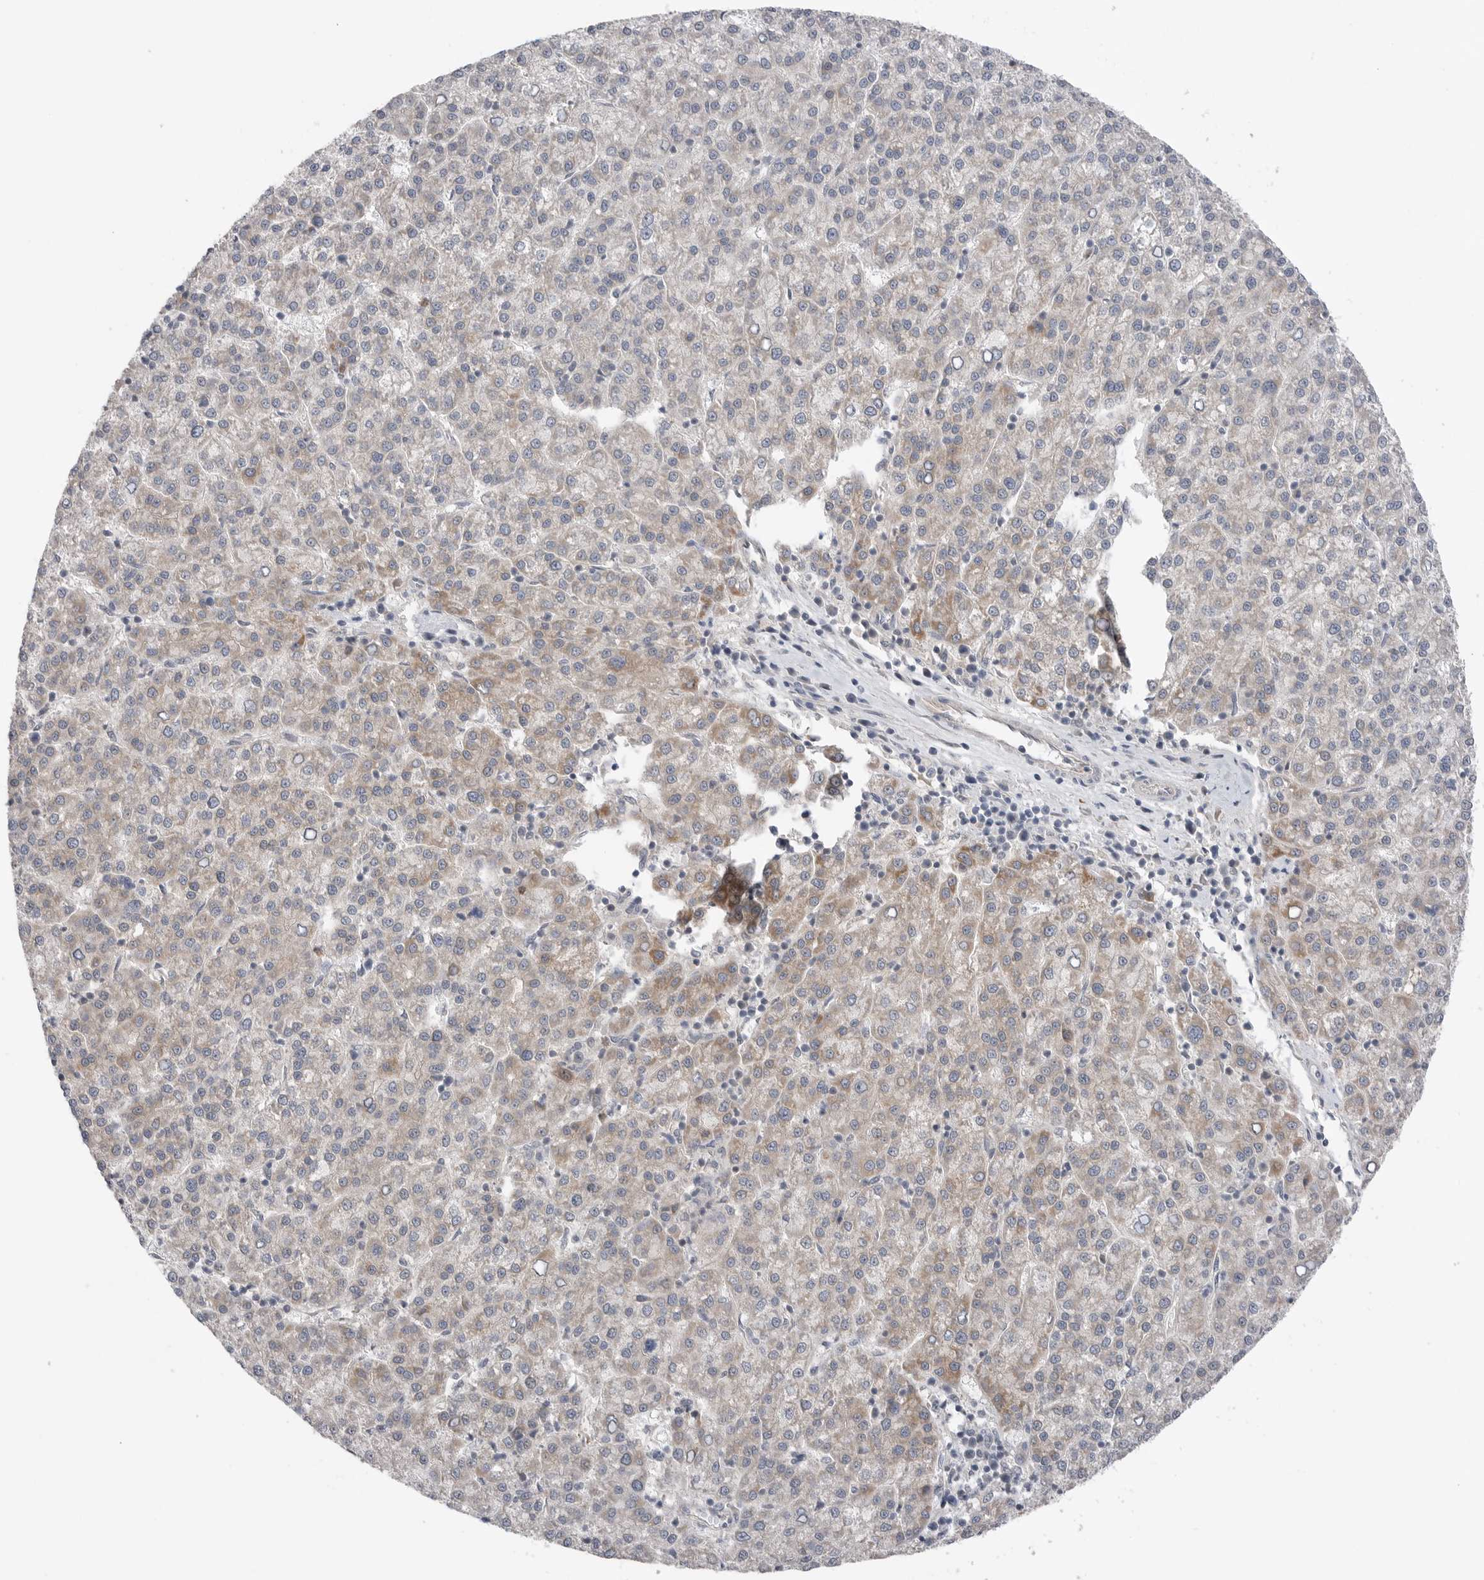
{"staining": {"intensity": "weak", "quantity": "25%-75%", "location": "cytoplasmic/membranous"}, "tissue": "liver cancer", "cell_type": "Tumor cells", "image_type": "cancer", "snomed": [{"axis": "morphology", "description": "Carcinoma, Hepatocellular, NOS"}, {"axis": "topography", "description": "Liver"}], "caption": "IHC photomicrograph of liver cancer stained for a protein (brown), which reveals low levels of weak cytoplasmic/membranous expression in approximately 25%-75% of tumor cells.", "gene": "NTAQ1", "patient": {"sex": "female", "age": 58}}